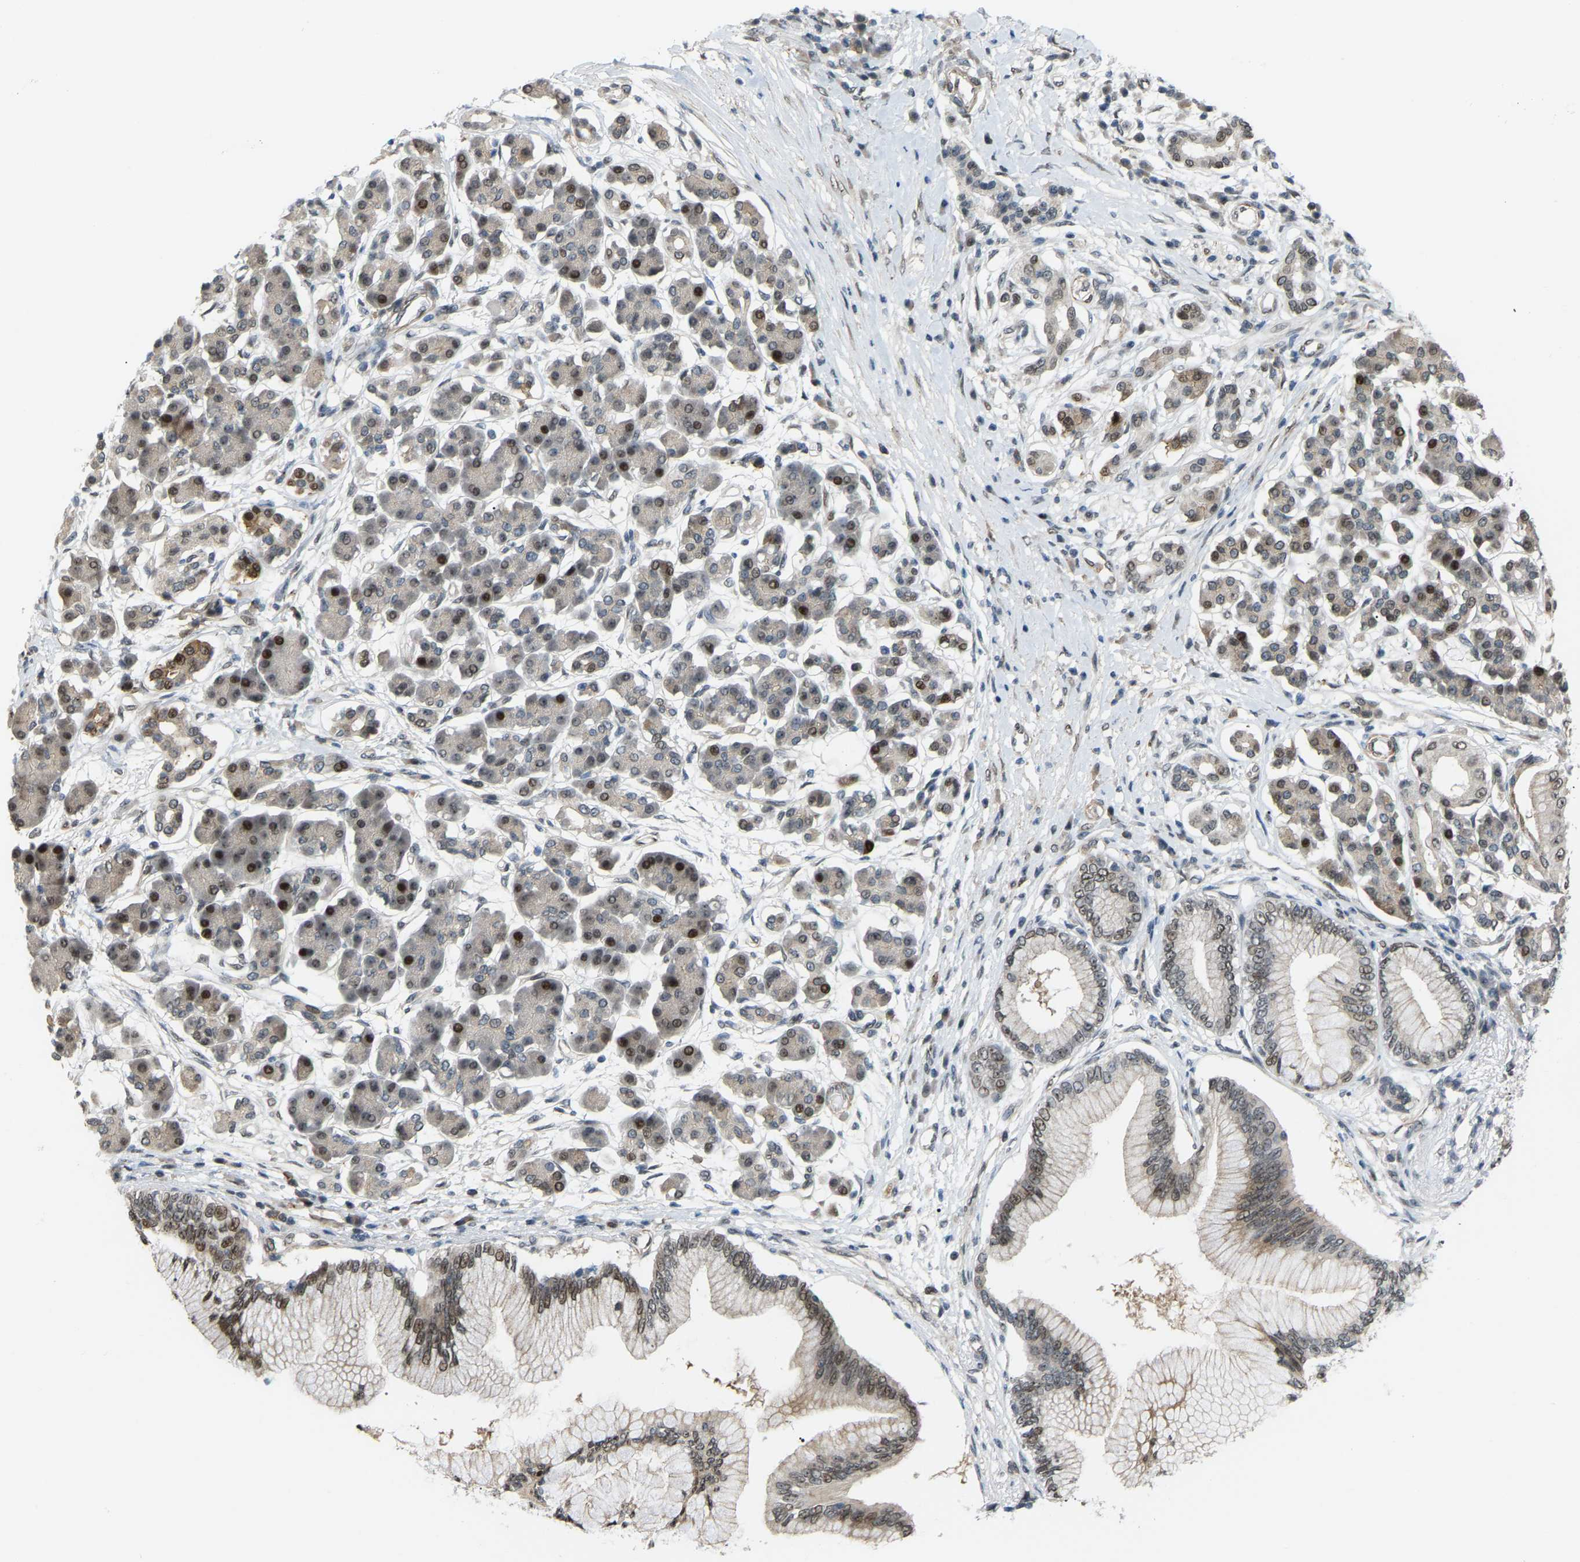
{"staining": {"intensity": "weak", "quantity": "<25%", "location": "nuclear"}, "tissue": "pancreatic cancer", "cell_type": "Tumor cells", "image_type": "cancer", "snomed": [{"axis": "morphology", "description": "Adenocarcinoma, NOS"}, {"axis": "topography", "description": "Pancreas"}], "caption": "Pancreatic cancer stained for a protein using immunohistochemistry displays no expression tumor cells.", "gene": "CROT", "patient": {"sex": "male", "age": 77}}